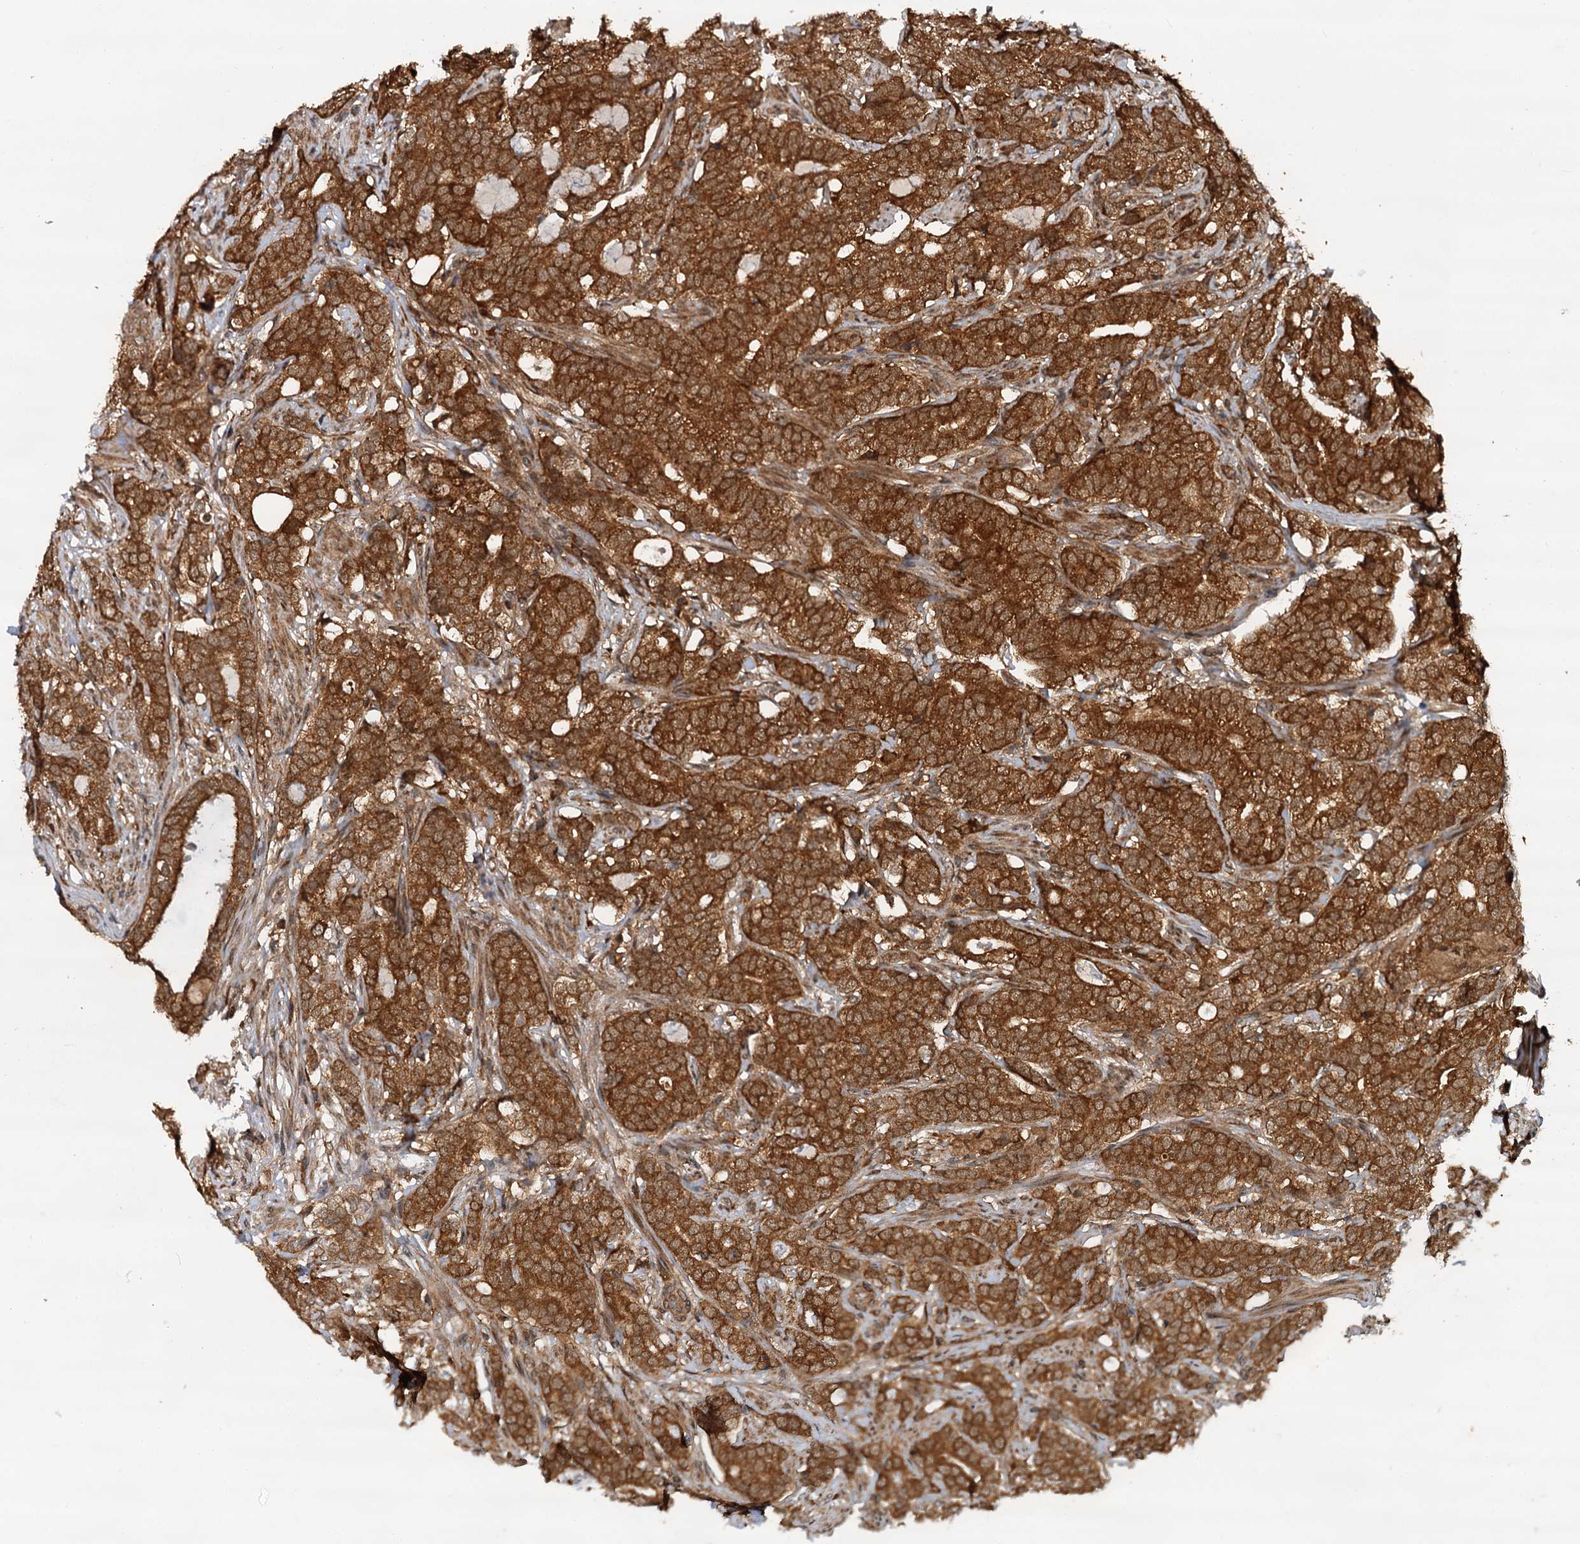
{"staining": {"intensity": "strong", "quantity": ">75%", "location": "cytoplasmic/membranous"}, "tissue": "prostate cancer", "cell_type": "Tumor cells", "image_type": "cancer", "snomed": [{"axis": "morphology", "description": "Adenocarcinoma, Low grade"}, {"axis": "topography", "description": "Prostate"}], "caption": "Immunohistochemistry histopathology image of prostate cancer (adenocarcinoma (low-grade)) stained for a protein (brown), which reveals high levels of strong cytoplasmic/membranous expression in approximately >75% of tumor cells.", "gene": "STUB1", "patient": {"sex": "male", "age": 71}}